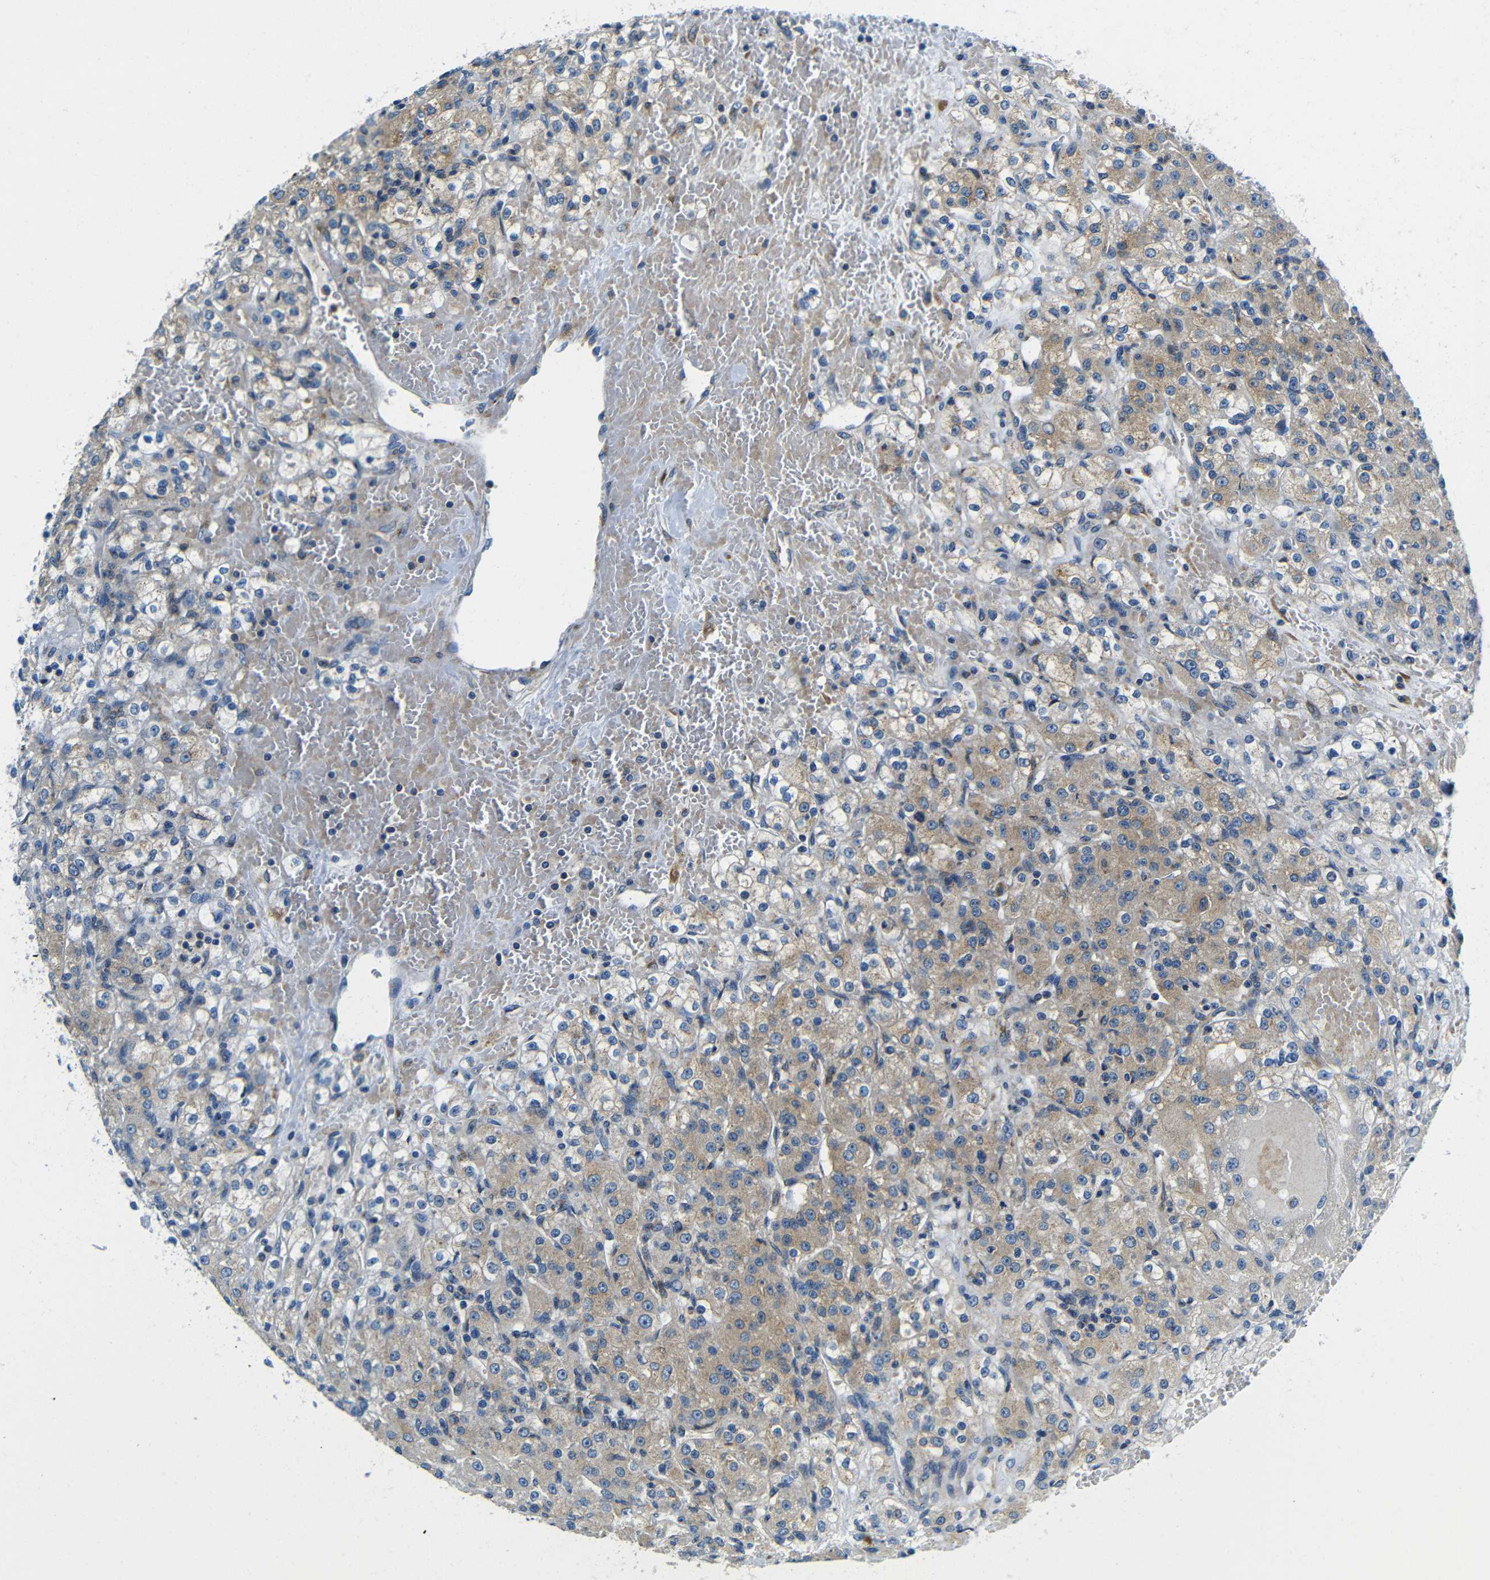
{"staining": {"intensity": "moderate", "quantity": "25%-75%", "location": "cytoplasmic/membranous"}, "tissue": "renal cancer", "cell_type": "Tumor cells", "image_type": "cancer", "snomed": [{"axis": "morphology", "description": "Normal tissue, NOS"}, {"axis": "morphology", "description": "Adenocarcinoma, NOS"}, {"axis": "topography", "description": "Kidney"}], "caption": "There is medium levels of moderate cytoplasmic/membranous staining in tumor cells of renal cancer, as demonstrated by immunohistochemical staining (brown color).", "gene": "USO1", "patient": {"sex": "male", "age": 61}}